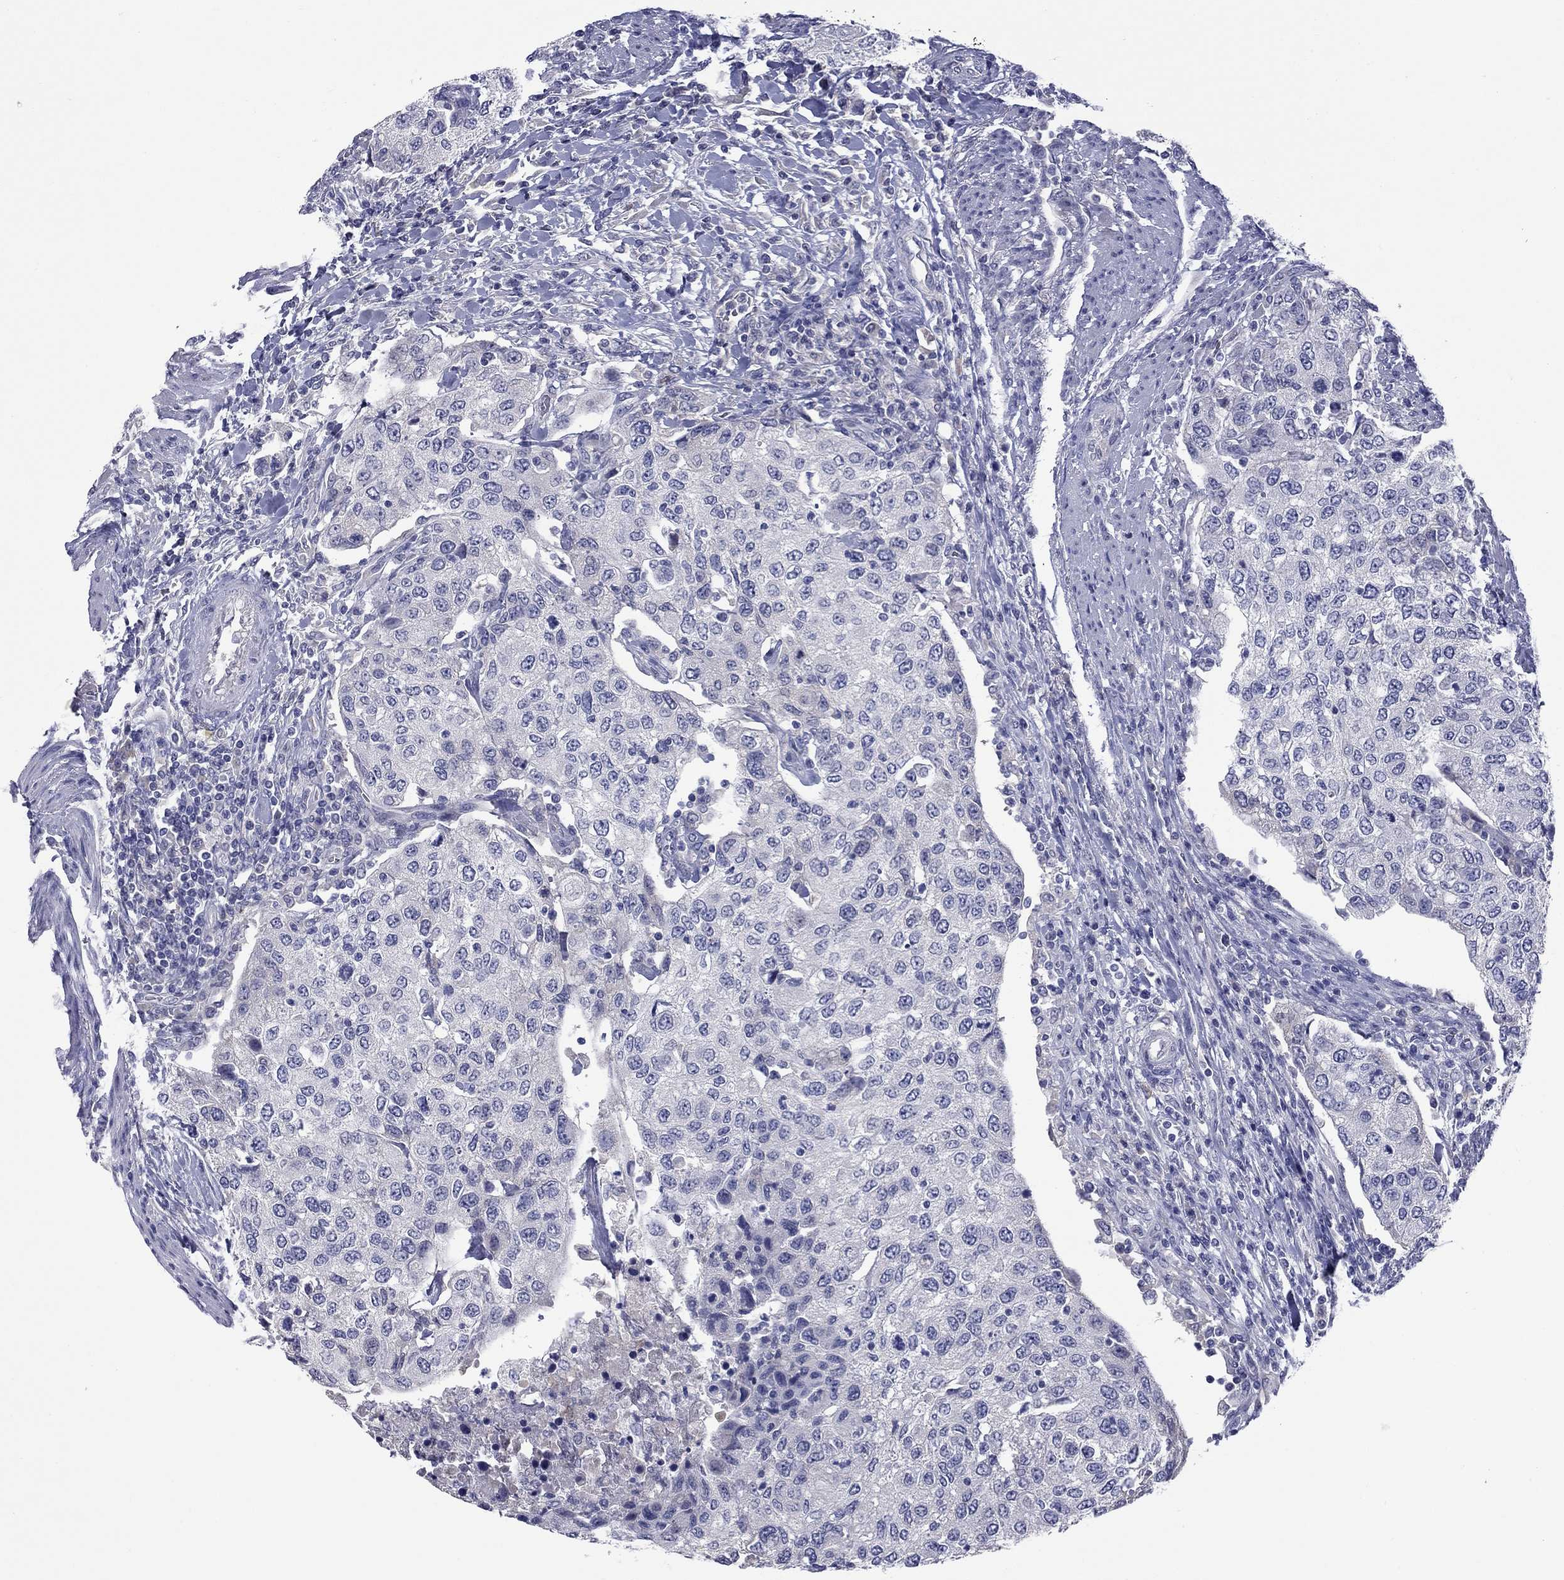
{"staining": {"intensity": "negative", "quantity": "none", "location": "none"}, "tissue": "urothelial cancer", "cell_type": "Tumor cells", "image_type": "cancer", "snomed": [{"axis": "morphology", "description": "Urothelial carcinoma, High grade"}, {"axis": "topography", "description": "Urinary bladder"}], "caption": "Human urothelial cancer stained for a protein using immunohistochemistry (IHC) displays no positivity in tumor cells.", "gene": "UNC119B", "patient": {"sex": "female", "age": 78}}